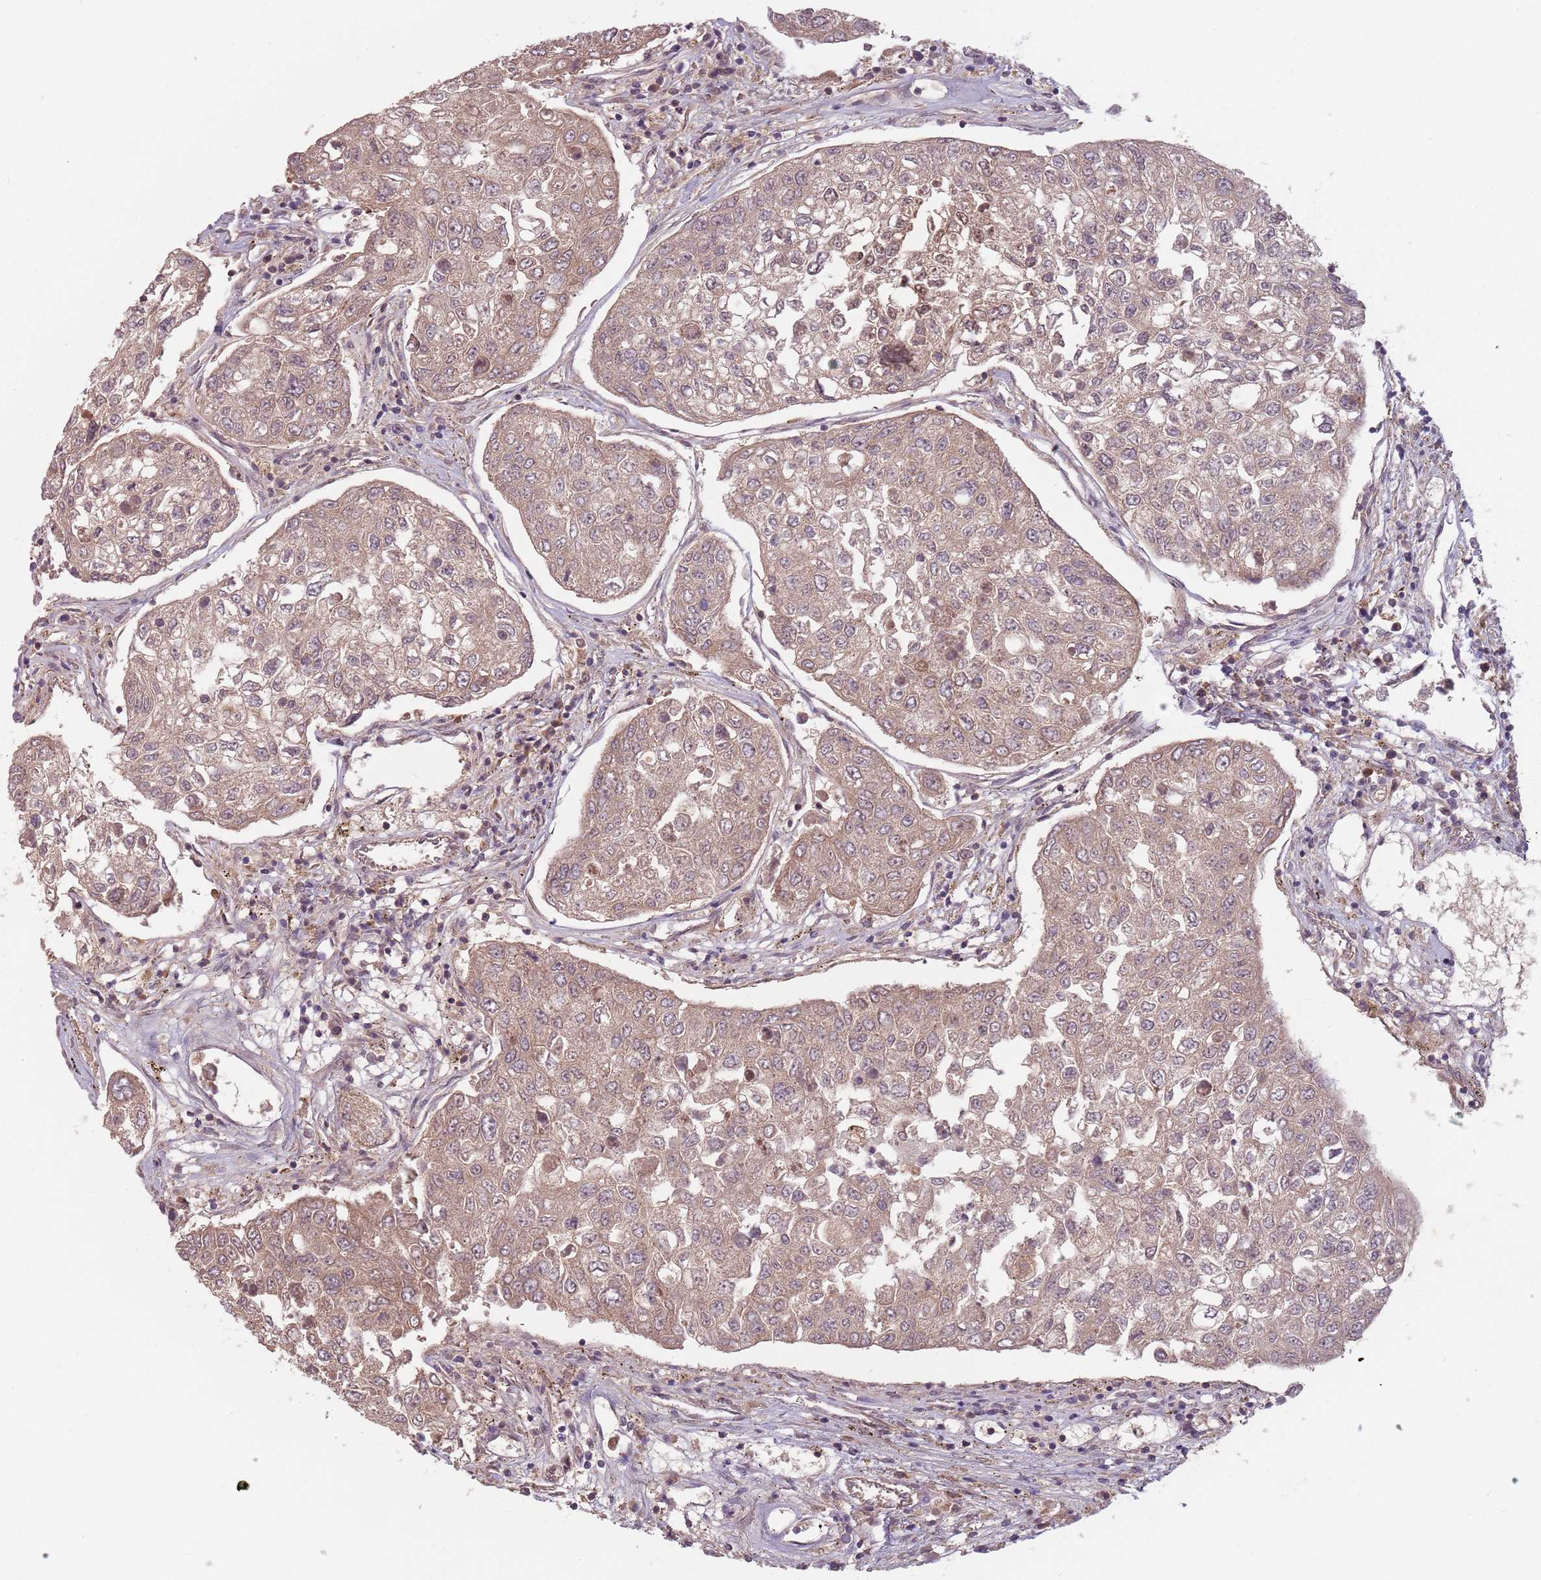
{"staining": {"intensity": "weak", "quantity": ">75%", "location": "cytoplasmic/membranous"}, "tissue": "urothelial cancer", "cell_type": "Tumor cells", "image_type": "cancer", "snomed": [{"axis": "morphology", "description": "Urothelial carcinoma, High grade"}, {"axis": "topography", "description": "Lymph node"}, {"axis": "topography", "description": "Urinary bladder"}], "caption": "Human urothelial carcinoma (high-grade) stained with a protein marker displays weak staining in tumor cells.", "gene": "GPR180", "patient": {"sex": "male", "age": 51}}